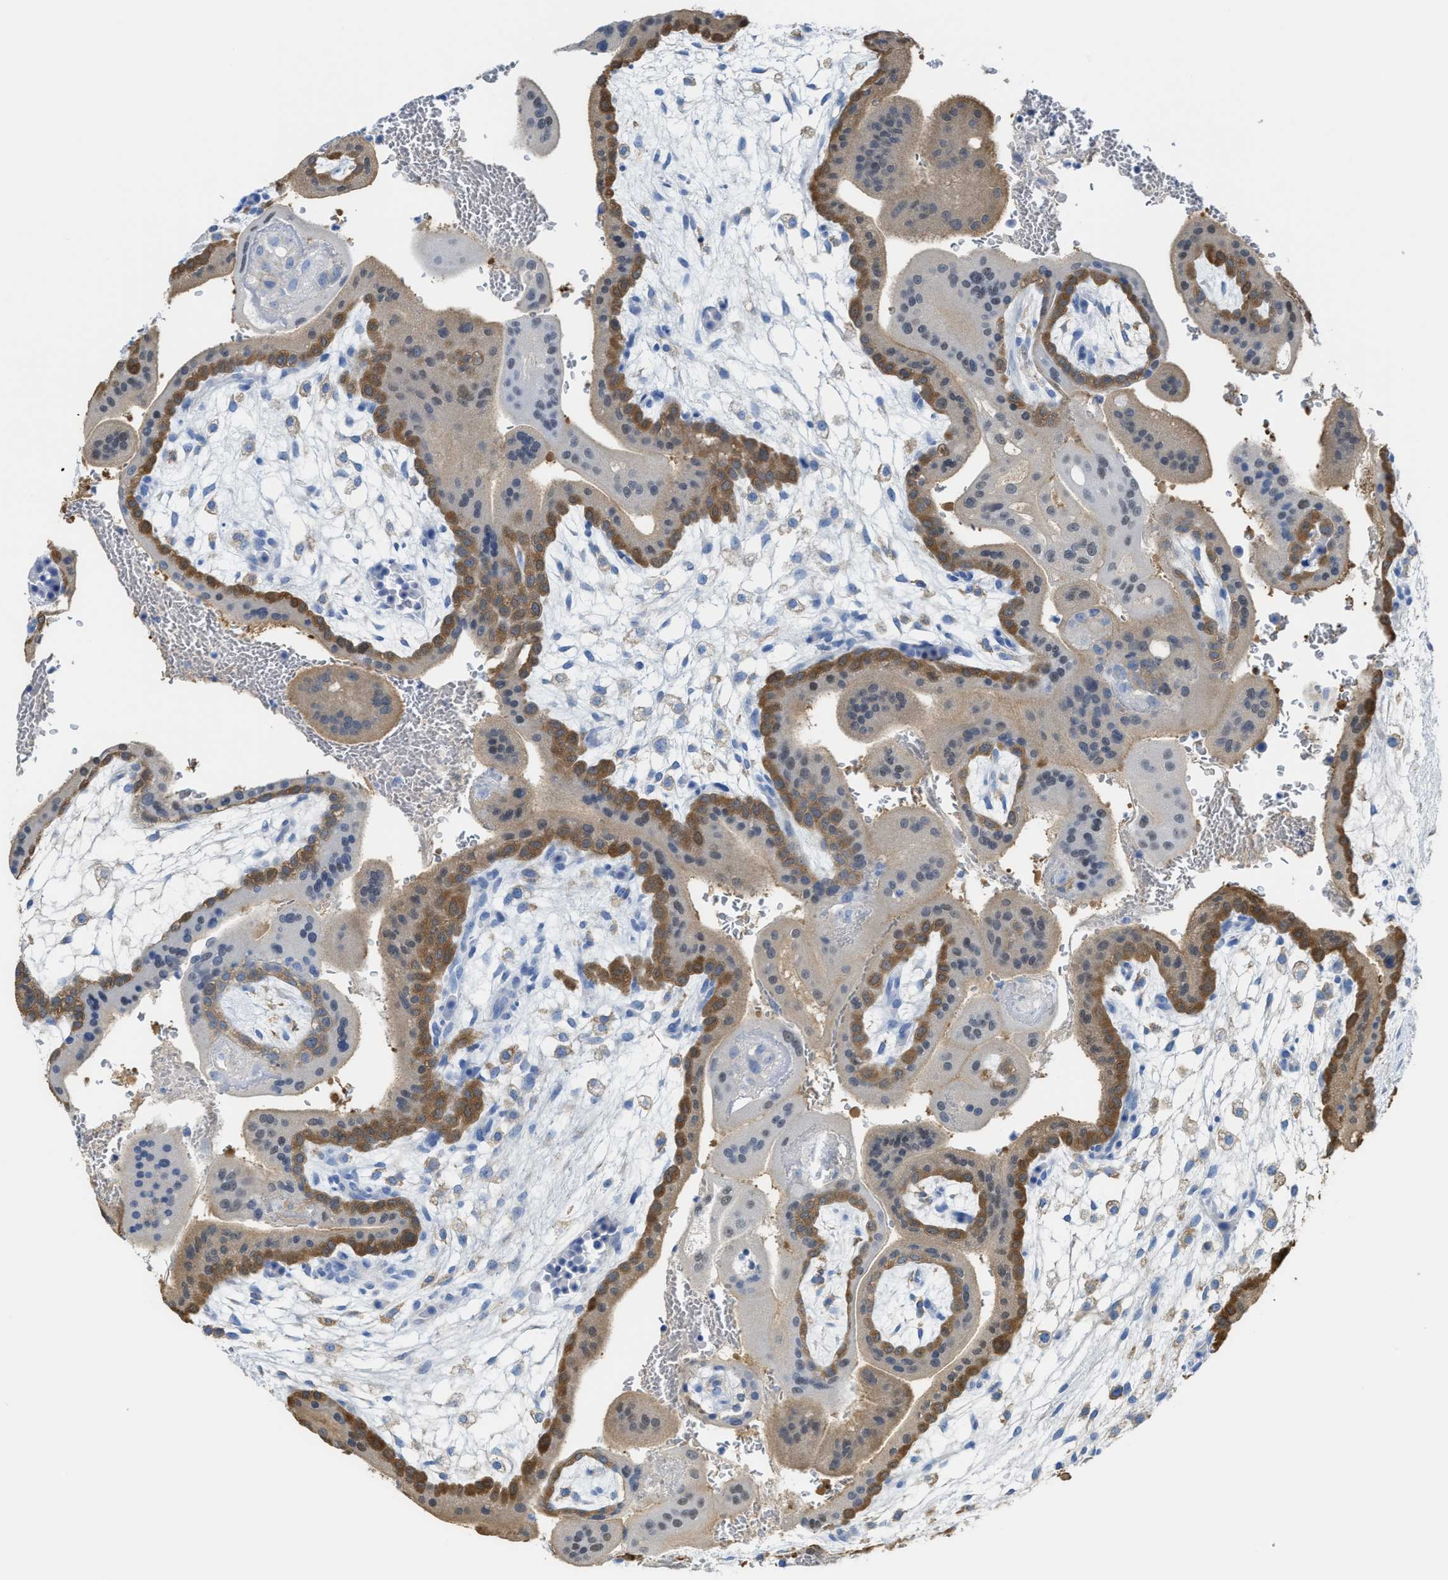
{"staining": {"intensity": "moderate", "quantity": "25%-75%", "location": "cytoplasmic/membranous"}, "tissue": "placenta", "cell_type": "Decidual cells", "image_type": "normal", "snomed": [{"axis": "morphology", "description": "Normal tissue, NOS"}, {"axis": "topography", "description": "Placenta"}], "caption": "Moderate cytoplasmic/membranous staining for a protein is present in about 25%-75% of decidual cells of normal placenta using immunohistochemistry (IHC).", "gene": "ASS1", "patient": {"sex": "female", "age": 35}}